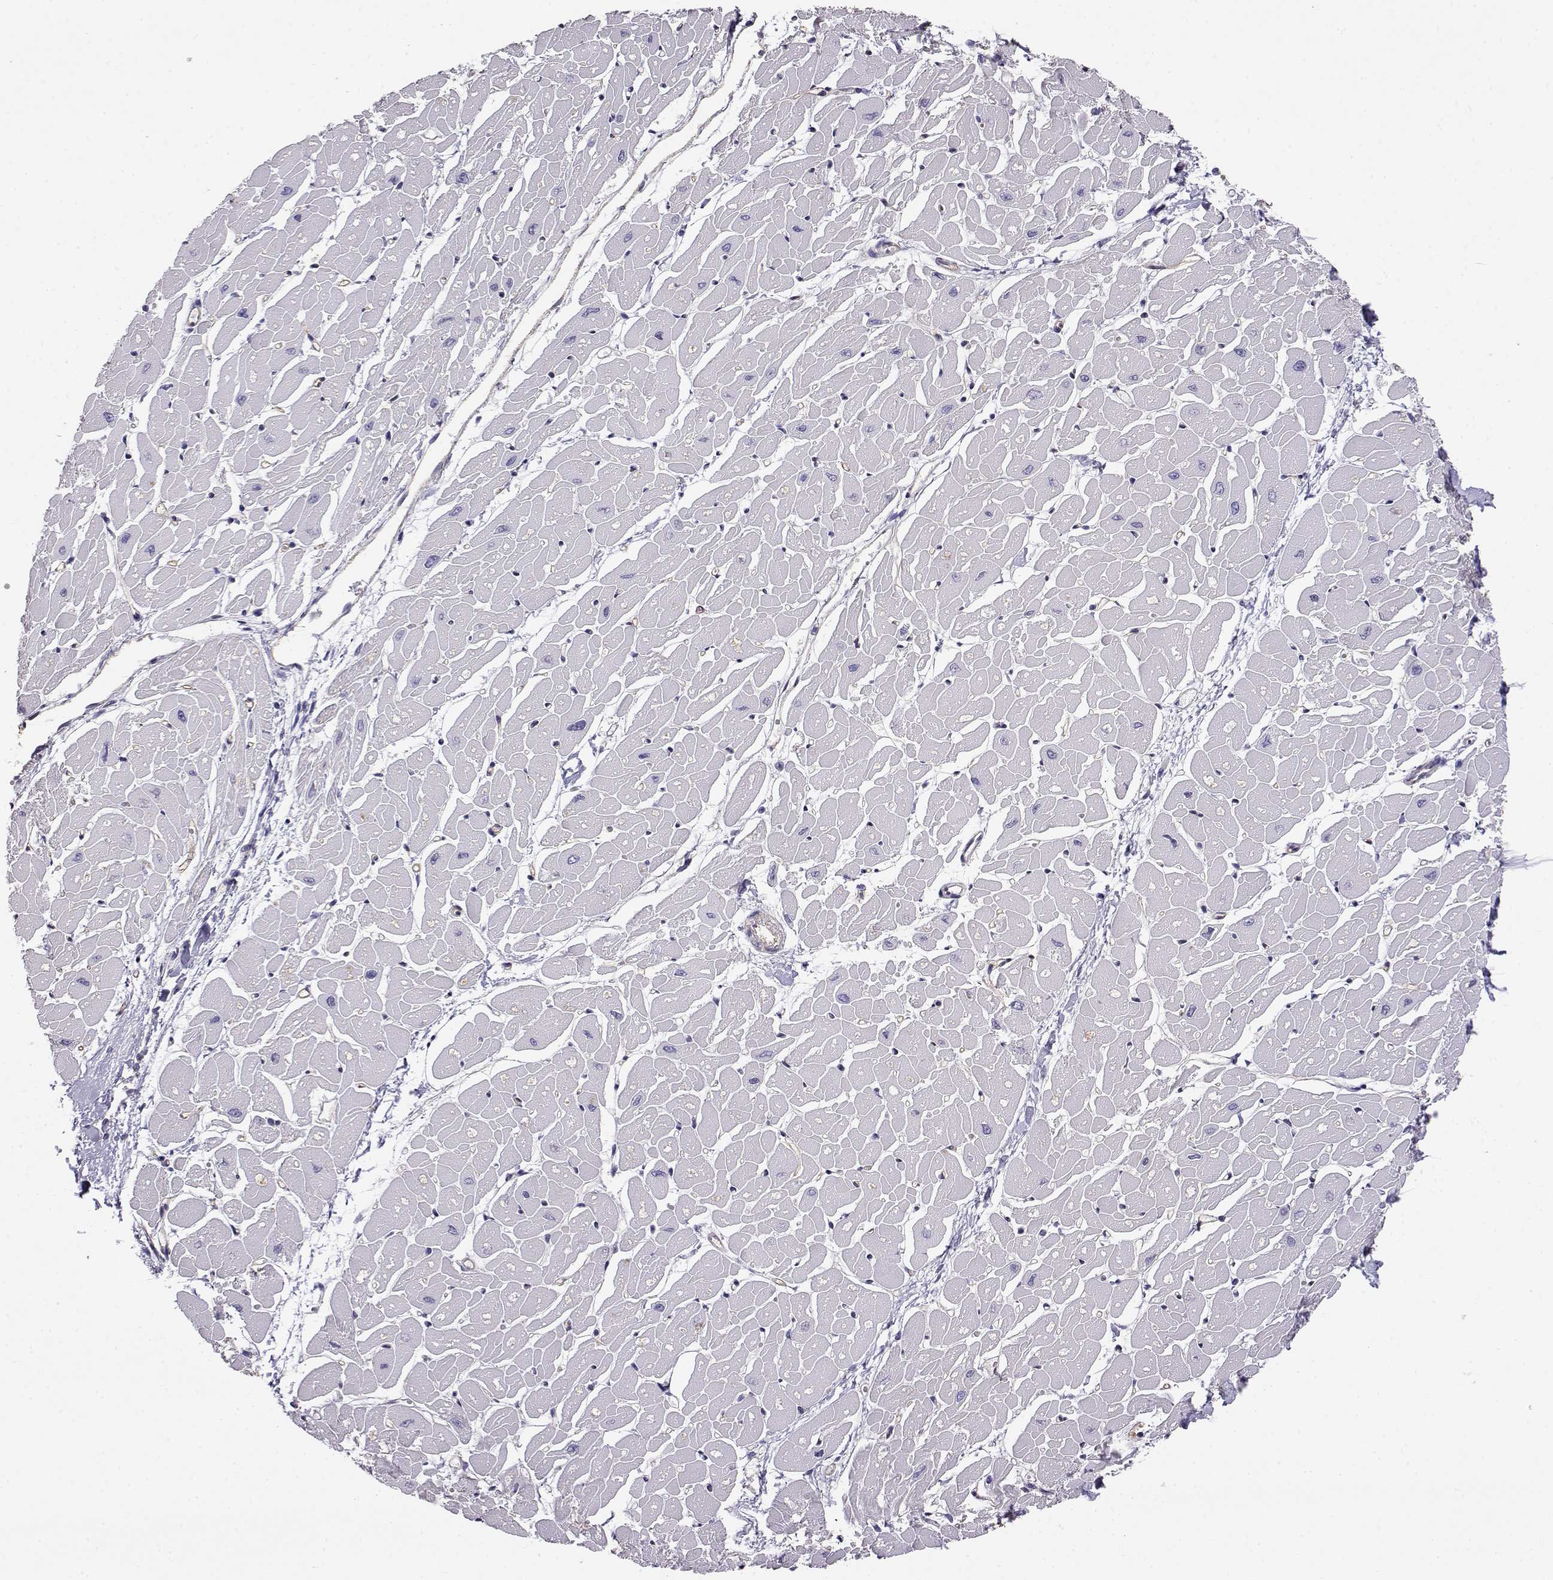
{"staining": {"intensity": "negative", "quantity": "none", "location": "none"}, "tissue": "heart muscle", "cell_type": "Cardiomyocytes", "image_type": "normal", "snomed": [{"axis": "morphology", "description": "Normal tissue, NOS"}, {"axis": "topography", "description": "Heart"}], "caption": "The photomicrograph shows no significant staining in cardiomyocytes of heart muscle. (Stains: DAB immunohistochemistry (IHC) with hematoxylin counter stain, Microscopy: brightfield microscopy at high magnification).", "gene": "ENDOU", "patient": {"sex": "male", "age": 57}}